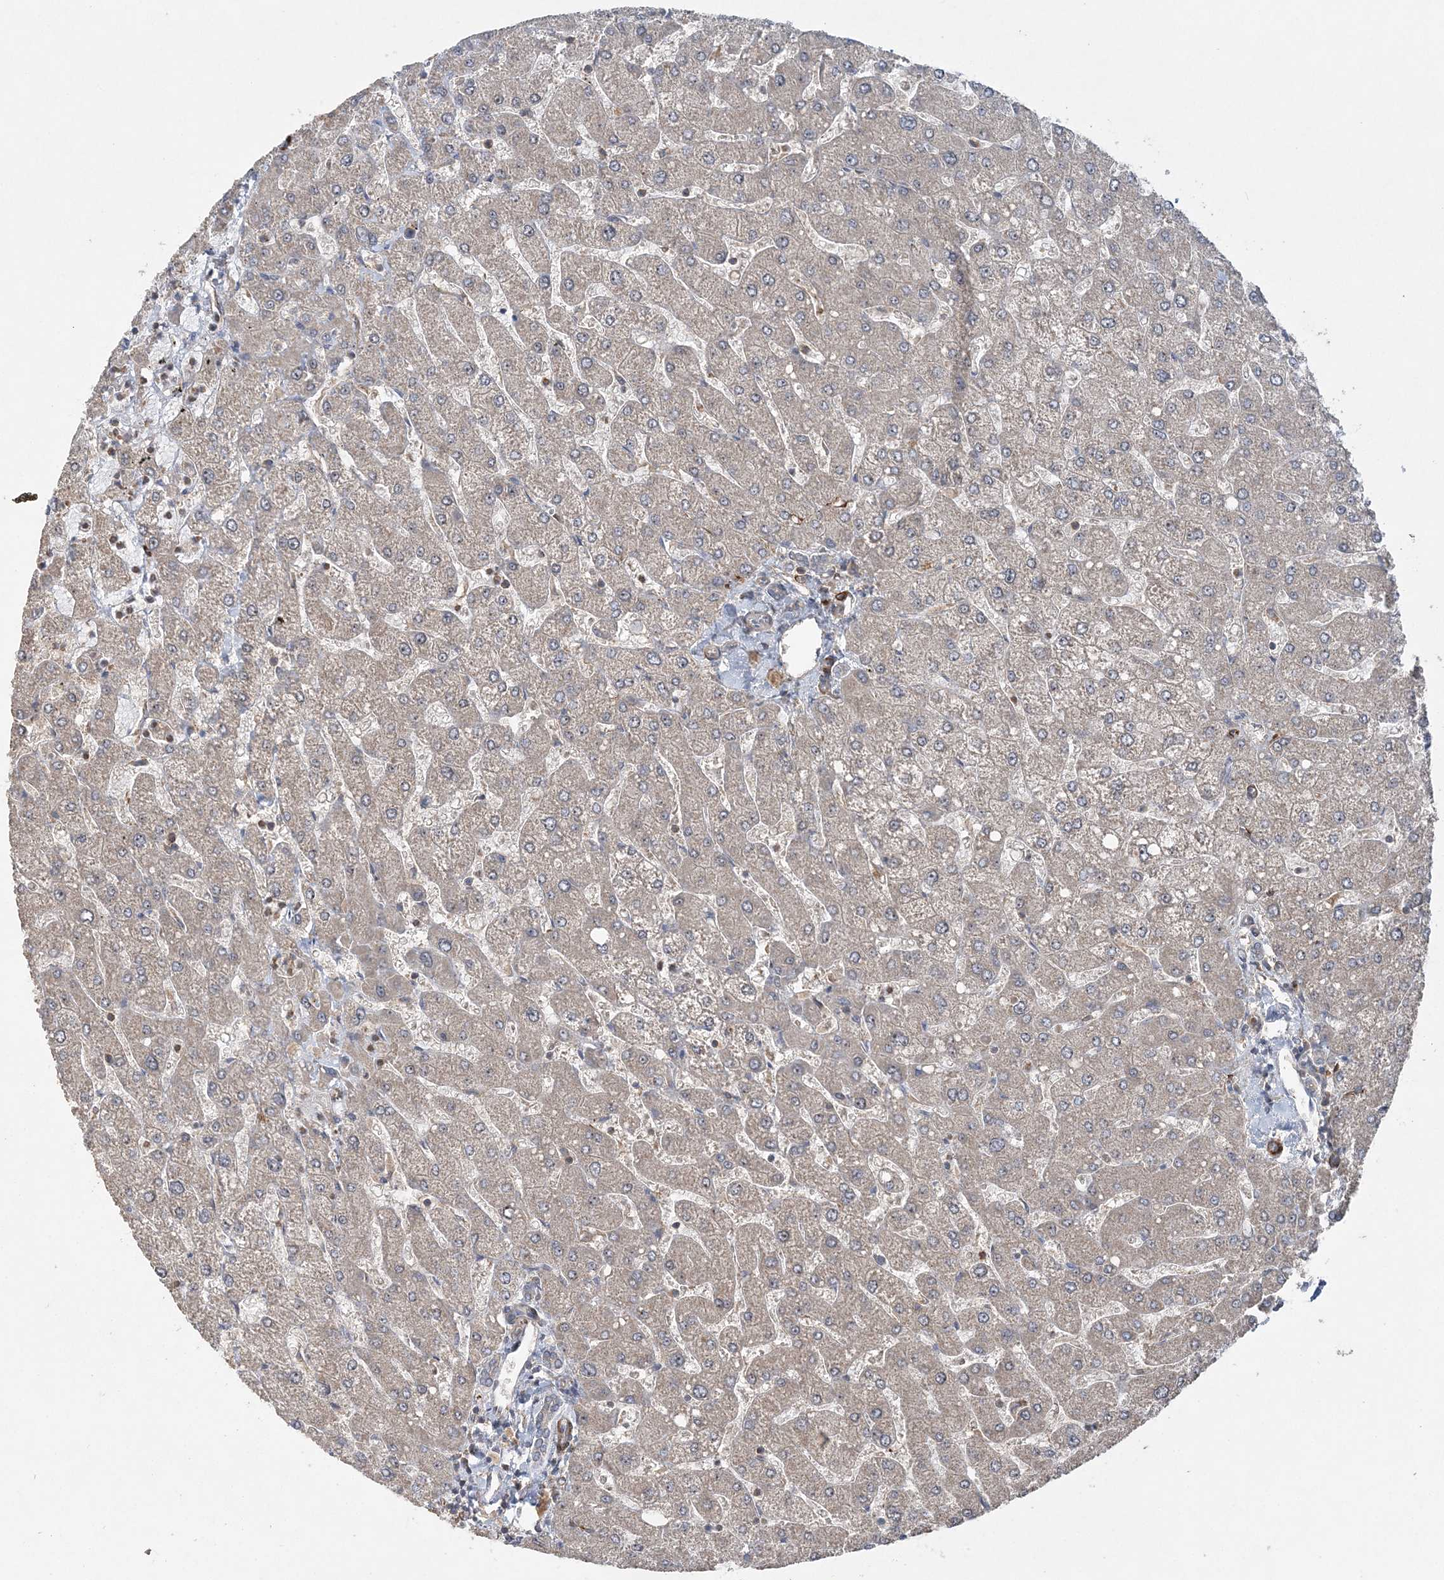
{"staining": {"intensity": "weak", "quantity": "<25%", "location": "cytoplasmic/membranous"}, "tissue": "liver", "cell_type": "Cholangiocytes", "image_type": "normal", "snomed": [{"axis": "morphology", "description": "Normal tissue, NOS"}, {"axis": "topography", "description": "Liver"}], "caption": "The micrograph exhibits no significant positivity in cholangiocytes of liver.", "gene": "ACAP2", "patient": {"sex": "male", "age": 55}}